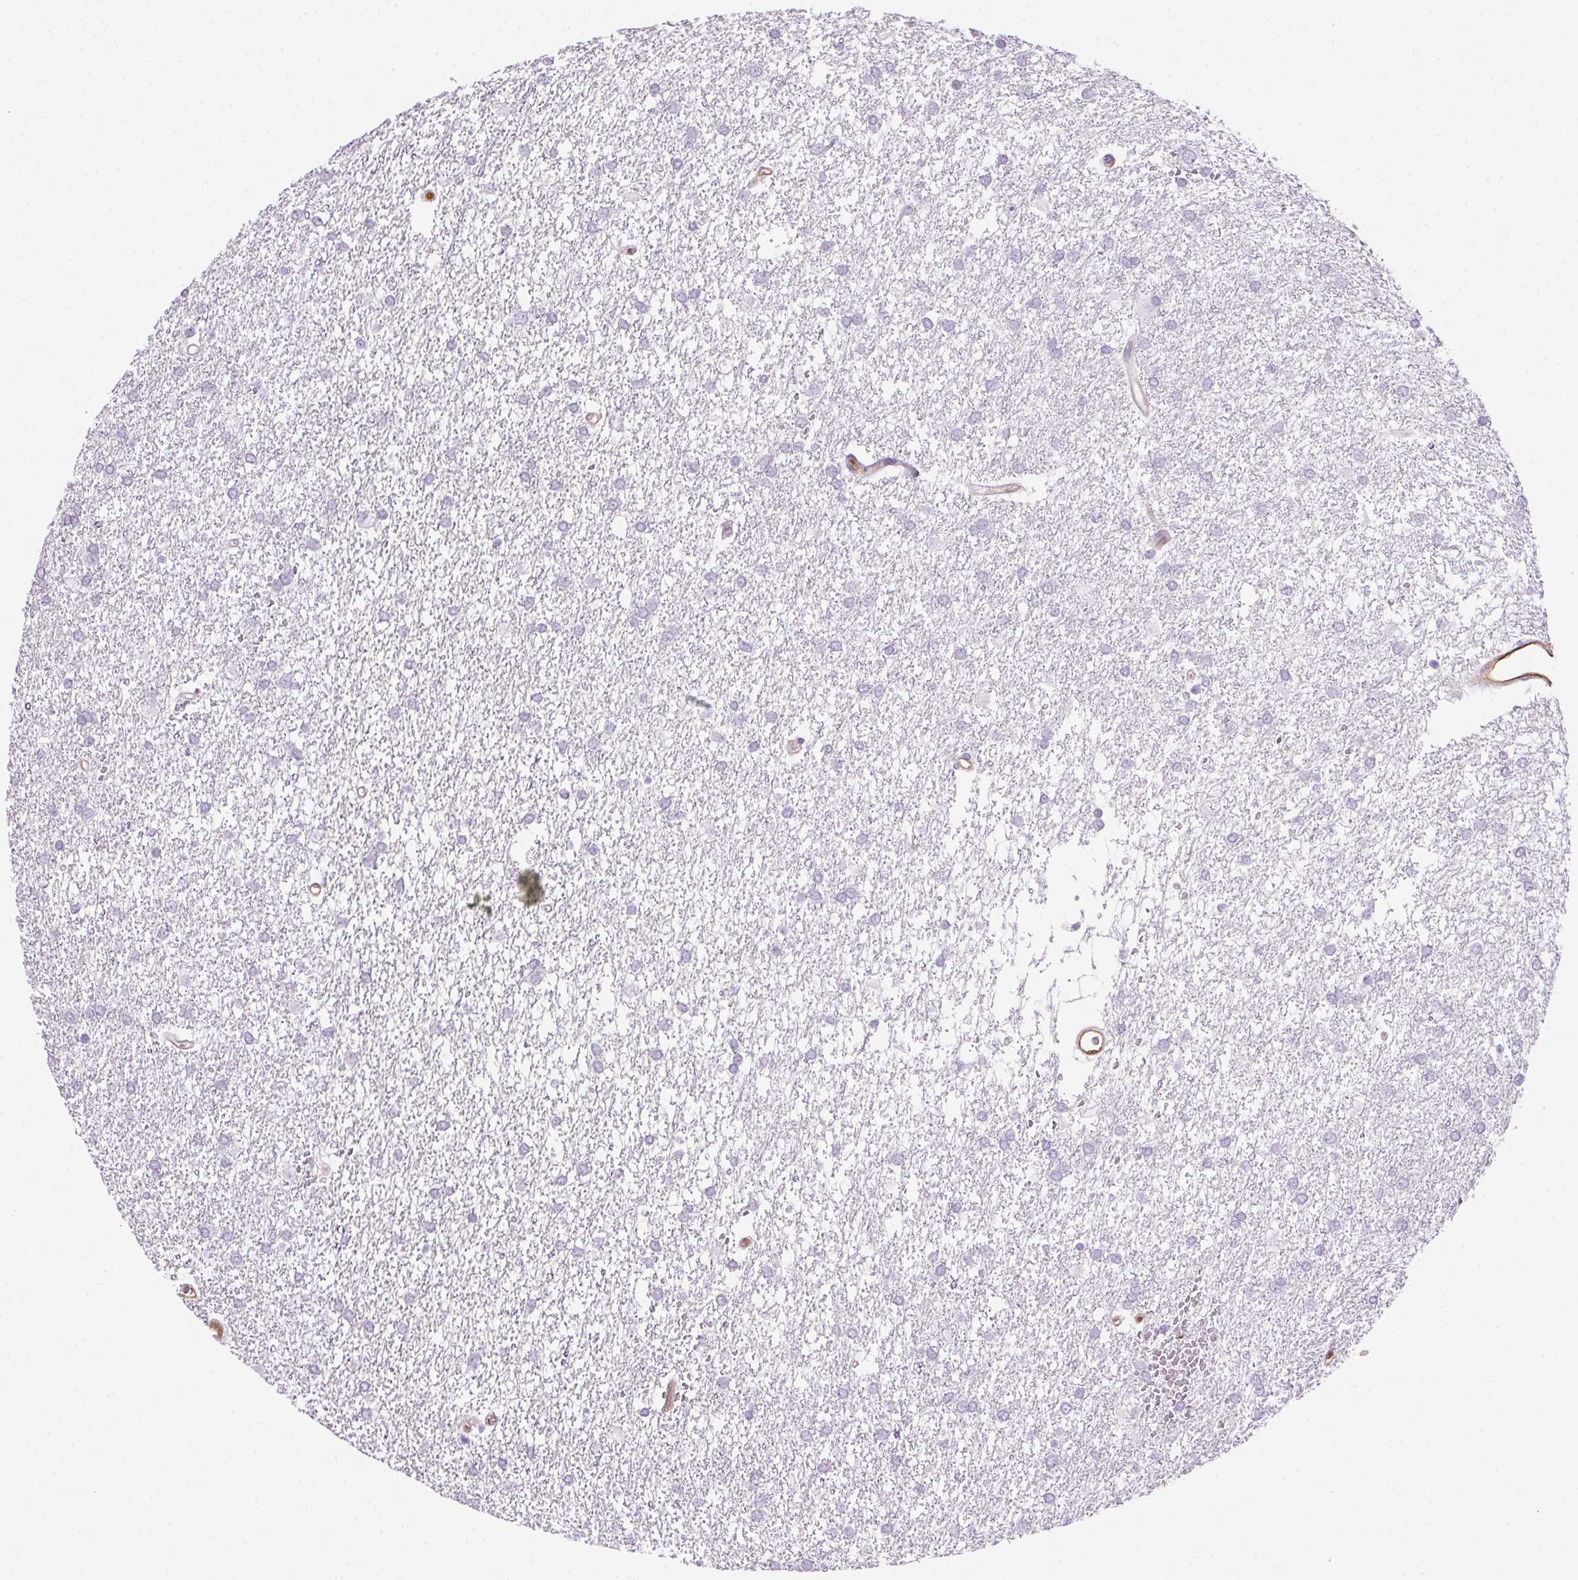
{"staining": {"intensity": "negative", "quantity": "none", "location": "none"}, "tissue": "glioma", "cell_type": "Tumor cells", "image_type": "cancer", "snomed": [{"axis": "morphology", "description": "Glioma, malignant, High grade"}, {"axis": "topography", "description": "Brain"}], "caption": "Image shows no protein staining in tumor cells of malignant high-grade glioma tissue. Nuclei are stained in blue.", "gene": "TMEM45A", "patient": {"sex": "female", "age": 61}}